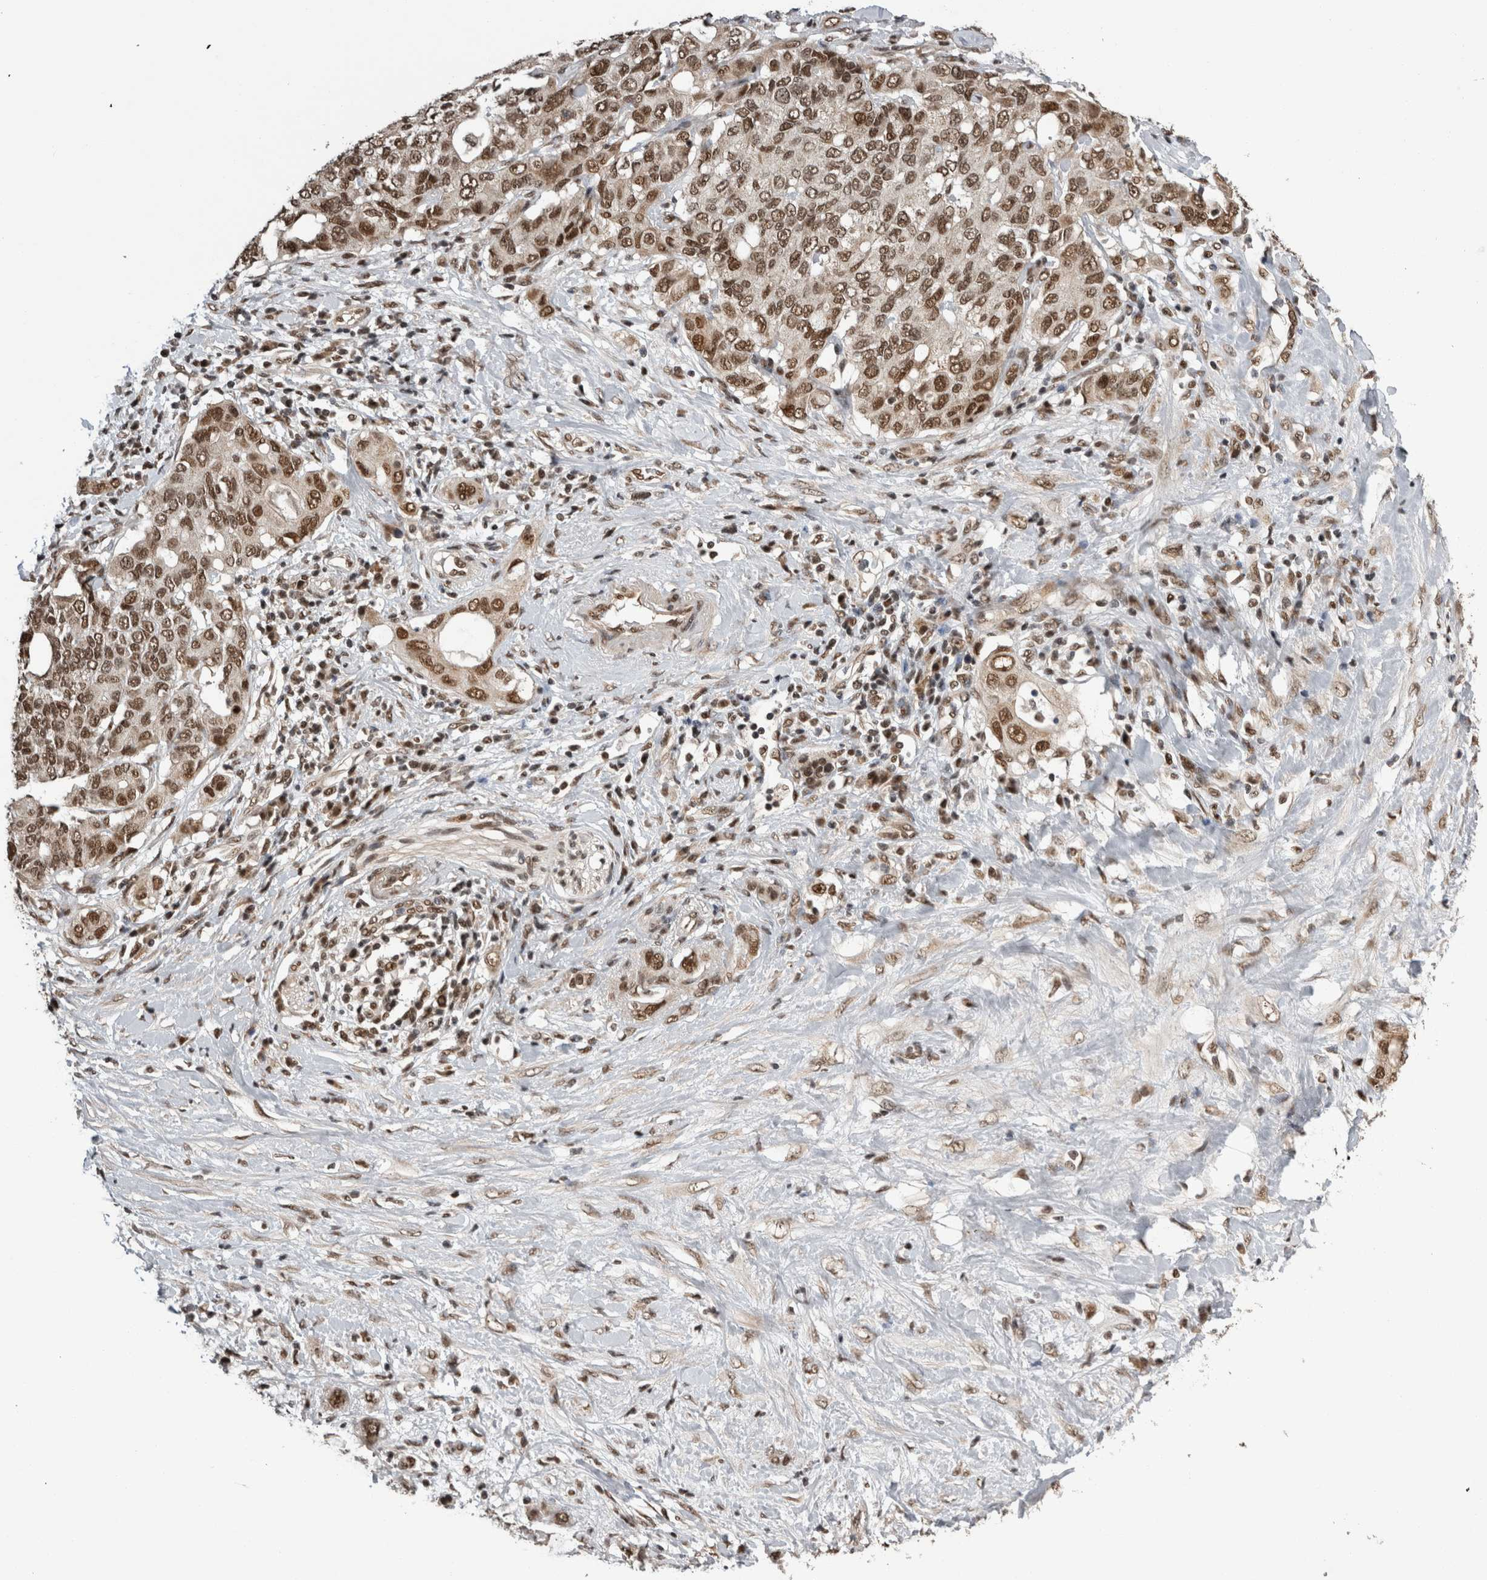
{"staining": {"intensity": "moderate", "quantity": ">75%", "location": "nuclear"}, "tissue": "pancreatic cancer", "cell_type": "Tumor cells", "image_type": "cancer", "snomed": [{"axis": "morphology", "description": "Adenocarcinoma, NOS"}, {"axis": "topography", "description": "Pancreas"}], "caption": "Approximately >75% of tumor cells in human pancreatic adenocarcinoma reveal moderate nuclear protein positivity as visualized by brown immunohistochemical staining.", "gene": "CPSF2", "patient": {"sex": "female", "age": 56}}